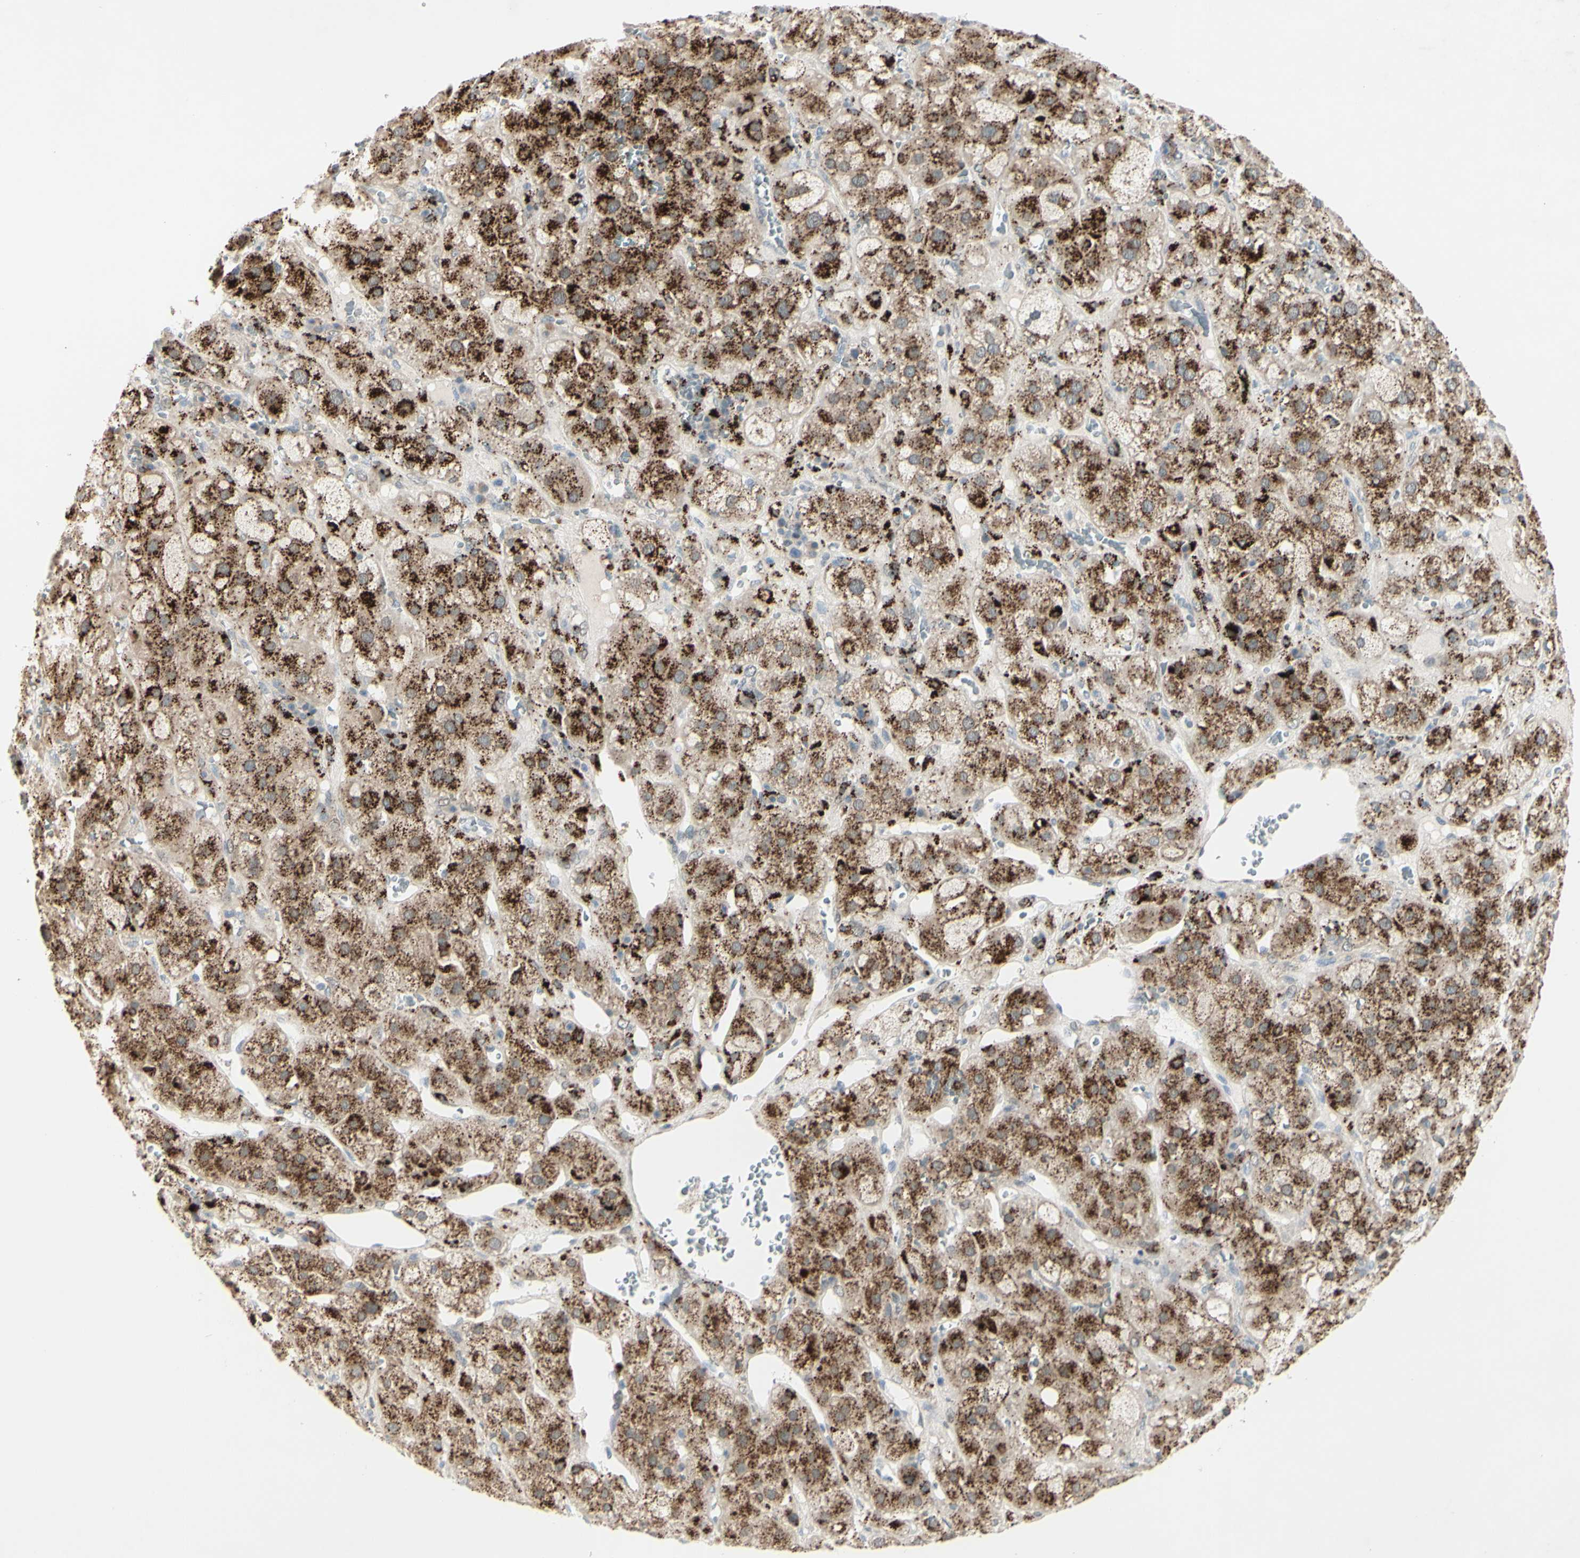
{"staining": {"intensity": "moderate", "quantity": ">75%", "location": "cytoplasmic/membranous"}, "tissue": "adrenal gland", "cell_type": "Glandular cells", "image_type": "normal", "snomed": [{"axis": "morphology", "description": "Normal tissue, NOS"}, {"axis": "topography", "description": "Adrenal gland"}], "caption": "High-power microscopy captured an immunohistochemistry (IHC) photomicrograph of normal adrenal gland, revealing moderate cytoplasmic/membranous staining in about >75% of glandular cells. The staining is performed using DAB (3,3'-diaminobenzidine) brown chromogen to label protein expression. The nuclei are counter-stained blue using hematoxylin.", "gene": "FGFR2", "patient": {"sex": "female", "age": 47}}